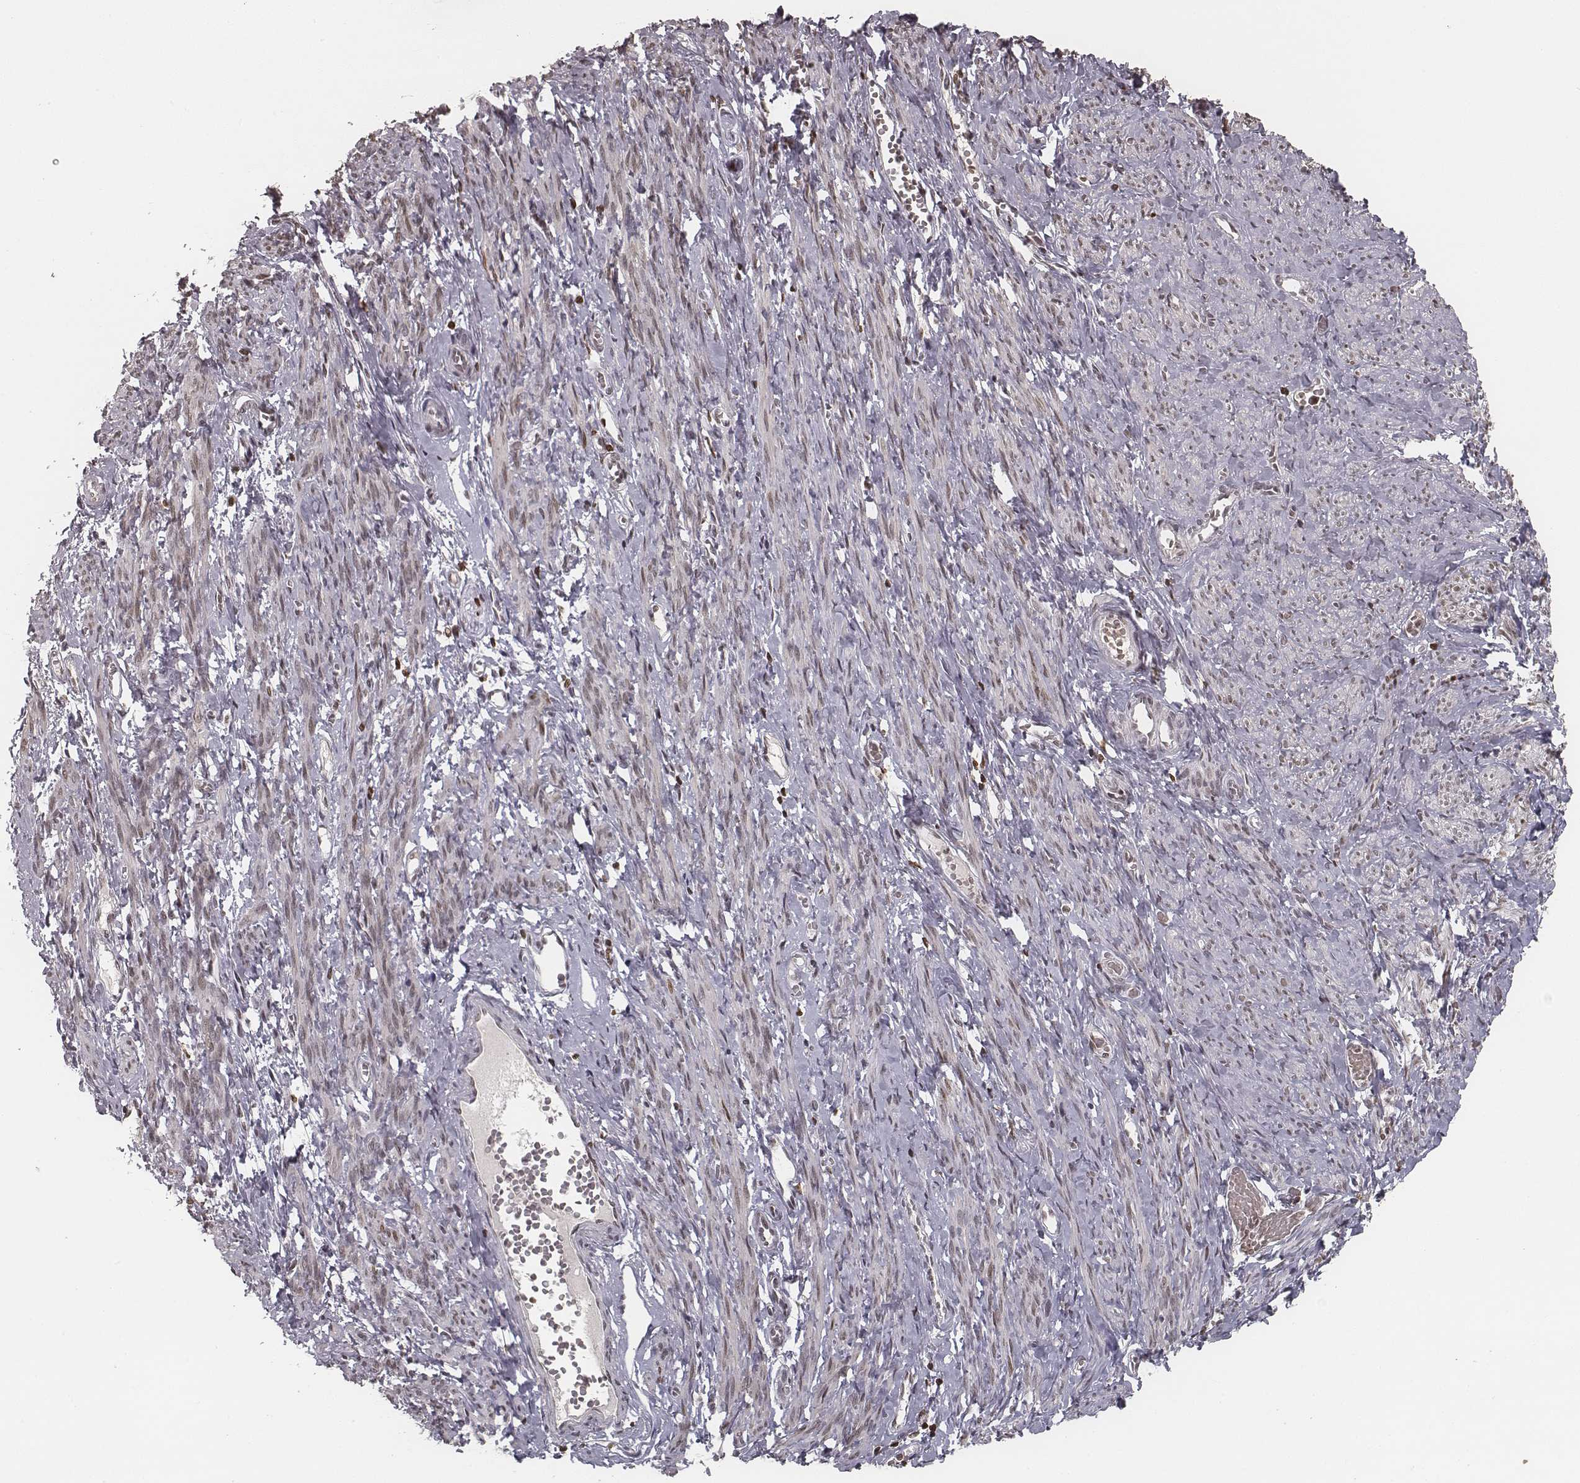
{"staining": {"intensity": "weak", "quantity": ">75%", "location": "nuclear"}, "tissue": "smooth muscle", "cell_type": "Smooth muscle cells", "image_type": "normal", "snomed": [{"axis": "morphology", "description": "Normal tissue, NOS"}, {"axis": "topography", "description": "Smooth muscle"}], "caption": "Immunohistochemical staining of unremarkable human smooth muscle displays low levels of weak nuclear staining in about >75% of smooth muscle cells. (DAB (3,3'-diaminobenzidine) IHC, brown staining for protein, blue staining for nuclei).", "gene": "HMGA2", "patient": {"sex": "female", "age": 65}}